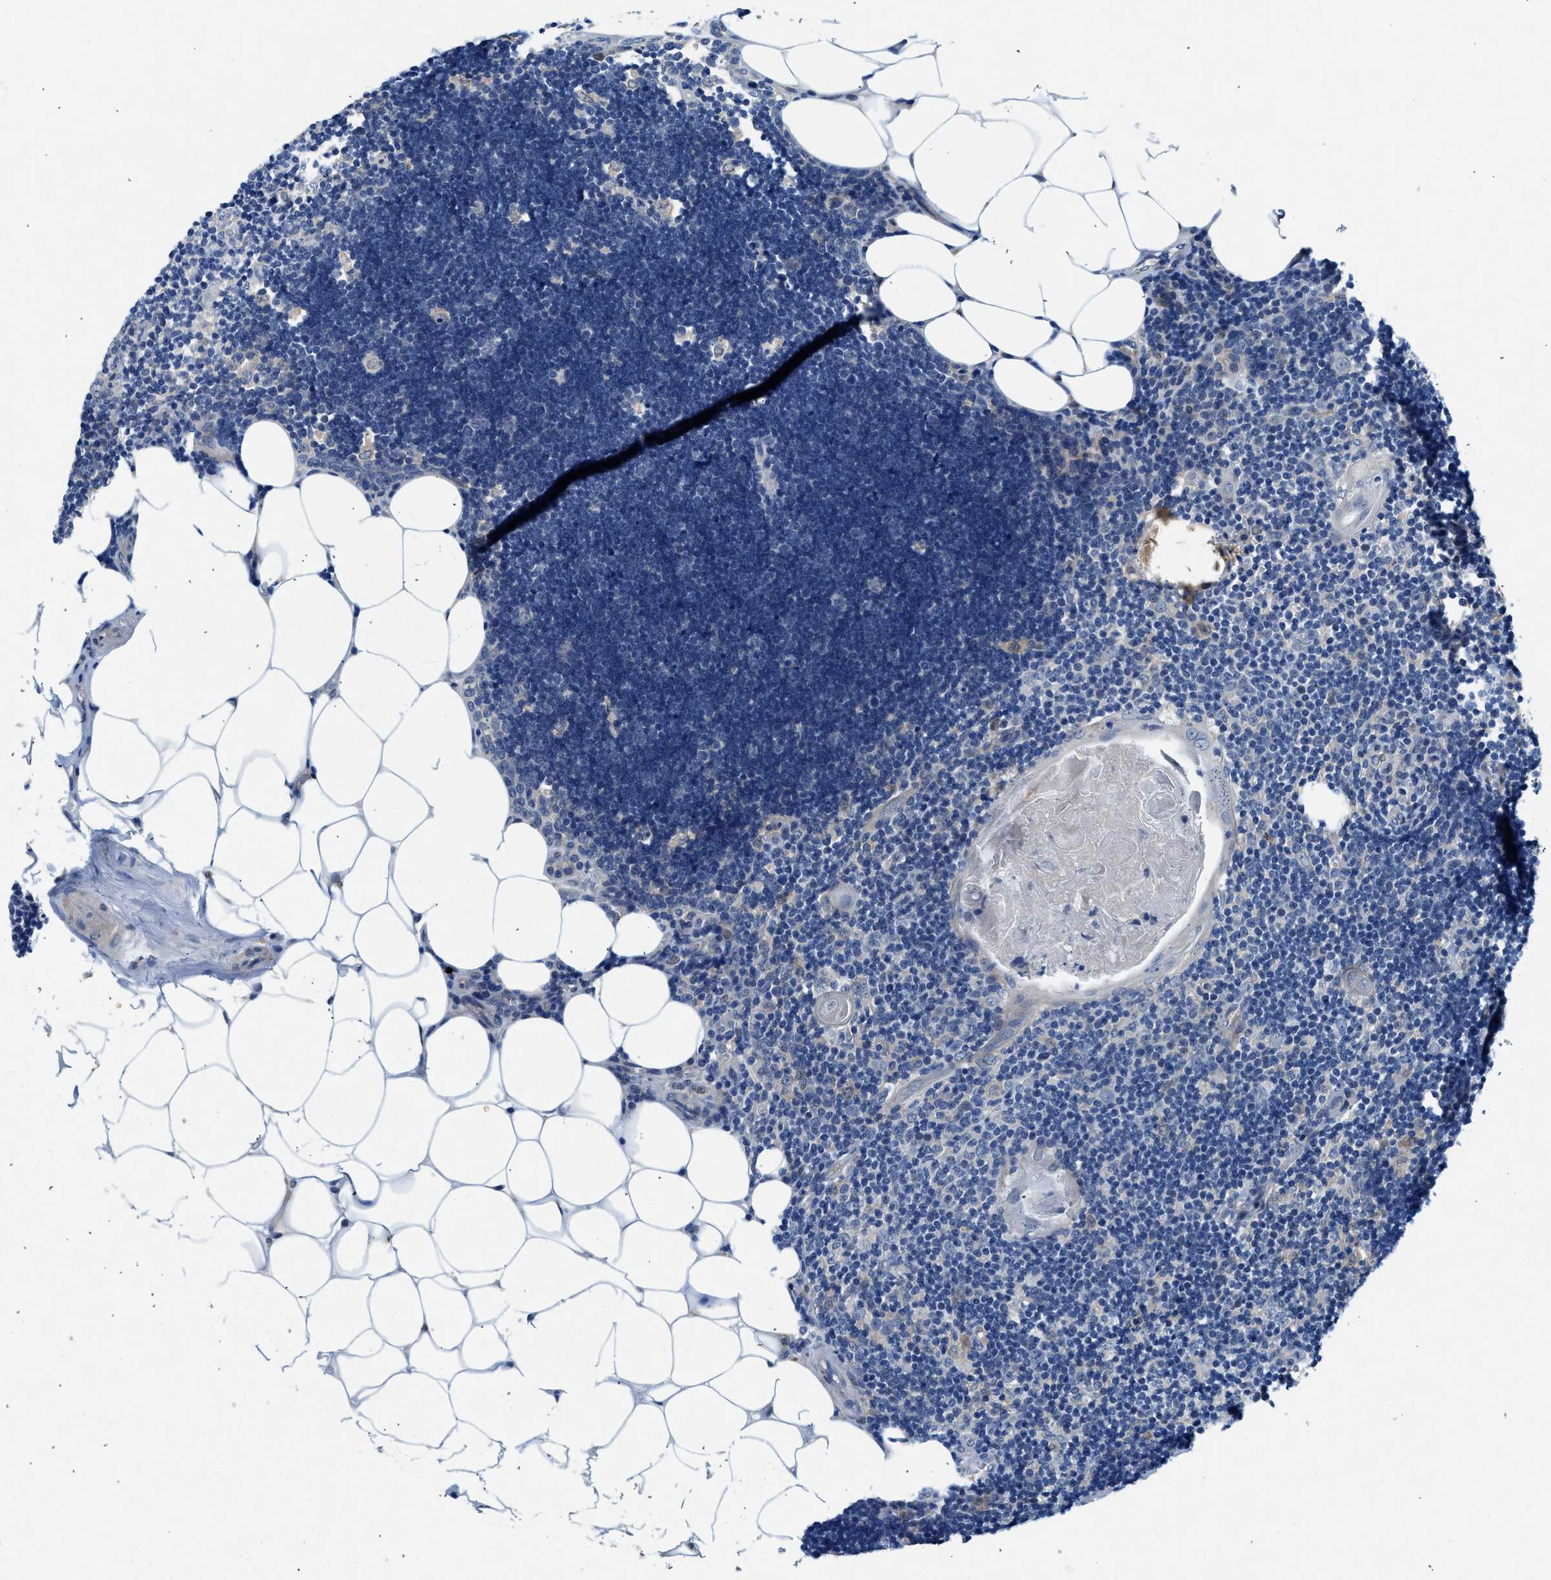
{"staining": {"intensity": "negative", "quantity": "none", "location": "none"}, "tissue": "lymph node", "cell_type": "Germinal center cells", "image_type": "normal", "snomed": [{"axis": "morphology", "description": "Normal tissue, NOS"}, {"axis": "topography", "description": "Lymph node"}], "caption": "The photomicrograph demonstrates no staining of germinal center cells in normal lymph node.", "gene": "COPS2", "patient": {"sex": "male", "age": 33}}